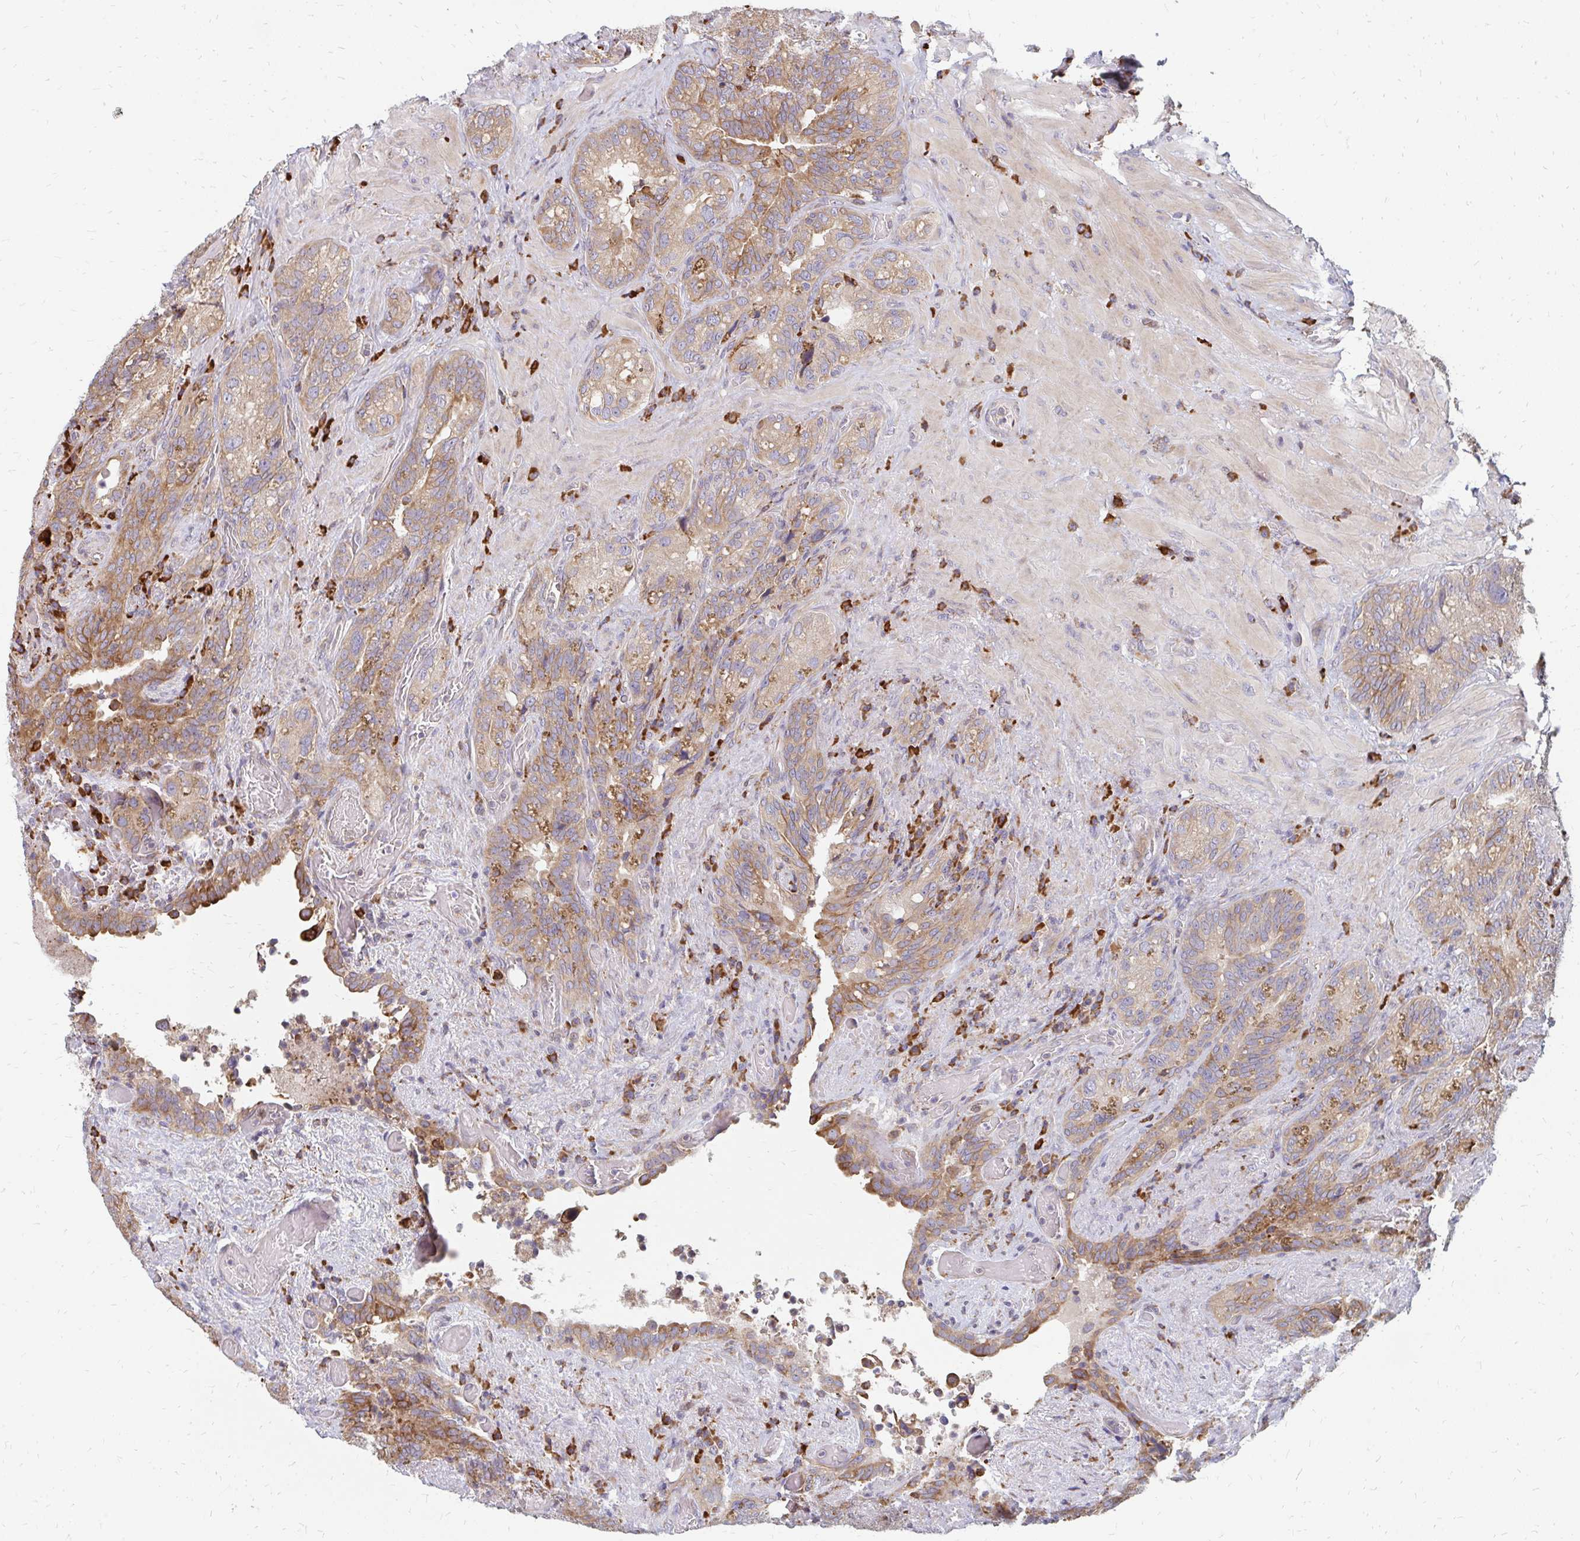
{"staining": {"intensity": "moderate", "quantity": ">75%", "location": "cytoplasmic/membranous"}, "tissue": "seminal vesicle", "cell_type": "Glandular cells", "image_type": "normal", "snomed": [{"axis": "morphology", "description": "Normal tissue, NOS"}, {"axis": "topography", "description": "Seminal veicle"}], "caption": "High-power microscopy captured an IHC micrograph of benign seminal vesicle, revealing moderate cytoplasmic/membranous staining in about >75% of glandular cells.", "gene": "PPP1R13L", "patient": {"sex": "male", "age": 68}}